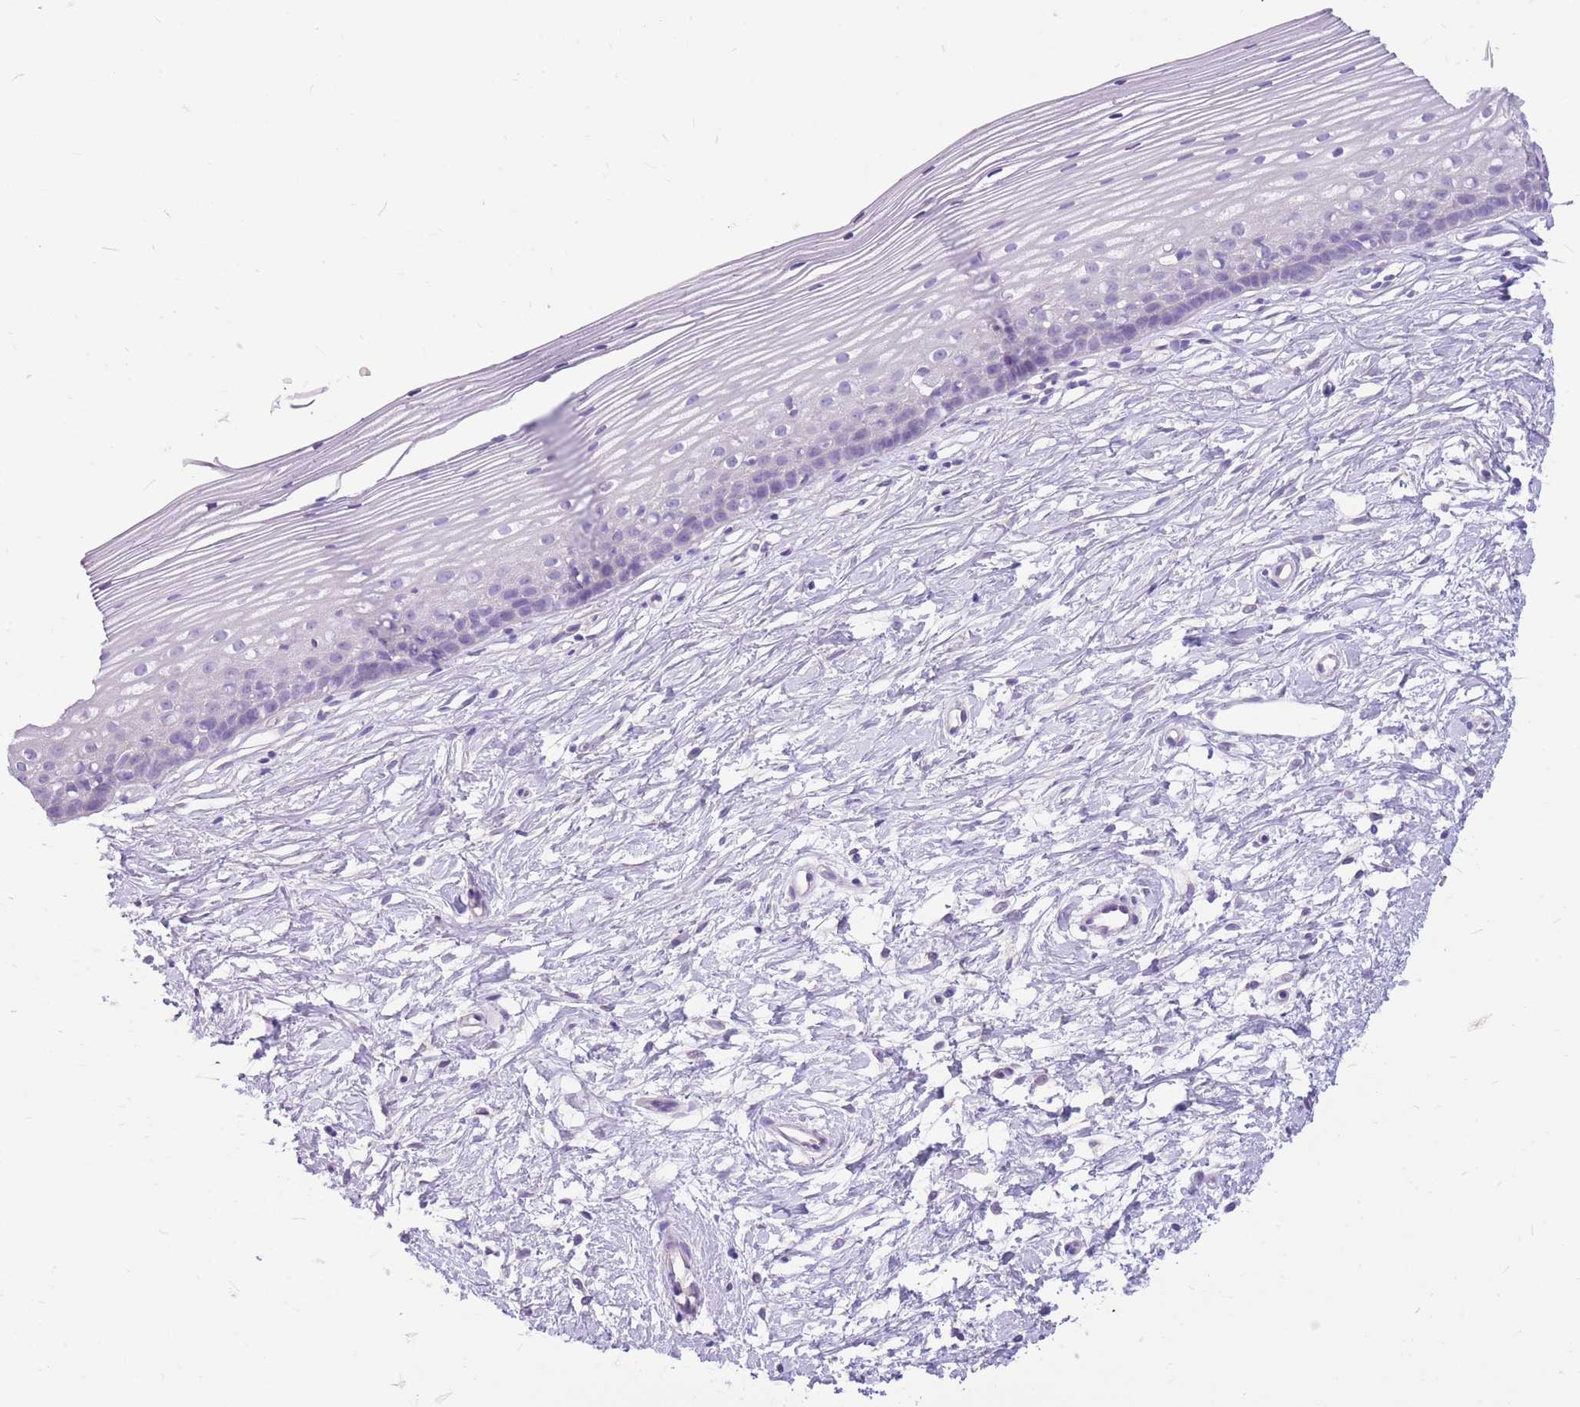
{"staining": {"intensity": "negative", "quantity": "none", "location": "none"}, "tissue": "cervix", "cell_type": "Glandular cells", "image_type": "normal", "snomed": [{"axis": "morphology", "description": "Normal tissue, NOS"}, {"axis": "topography", "description": "Cervix"}], "caption": "IHC of benign cervix demonstrates no expression in glandular cells. (DAB (3,3'-diaminobenzidine) immunohistochemistry, high magnification).", "gene": "ZNF311", "patient": {"sex": "female", "age": 40}}